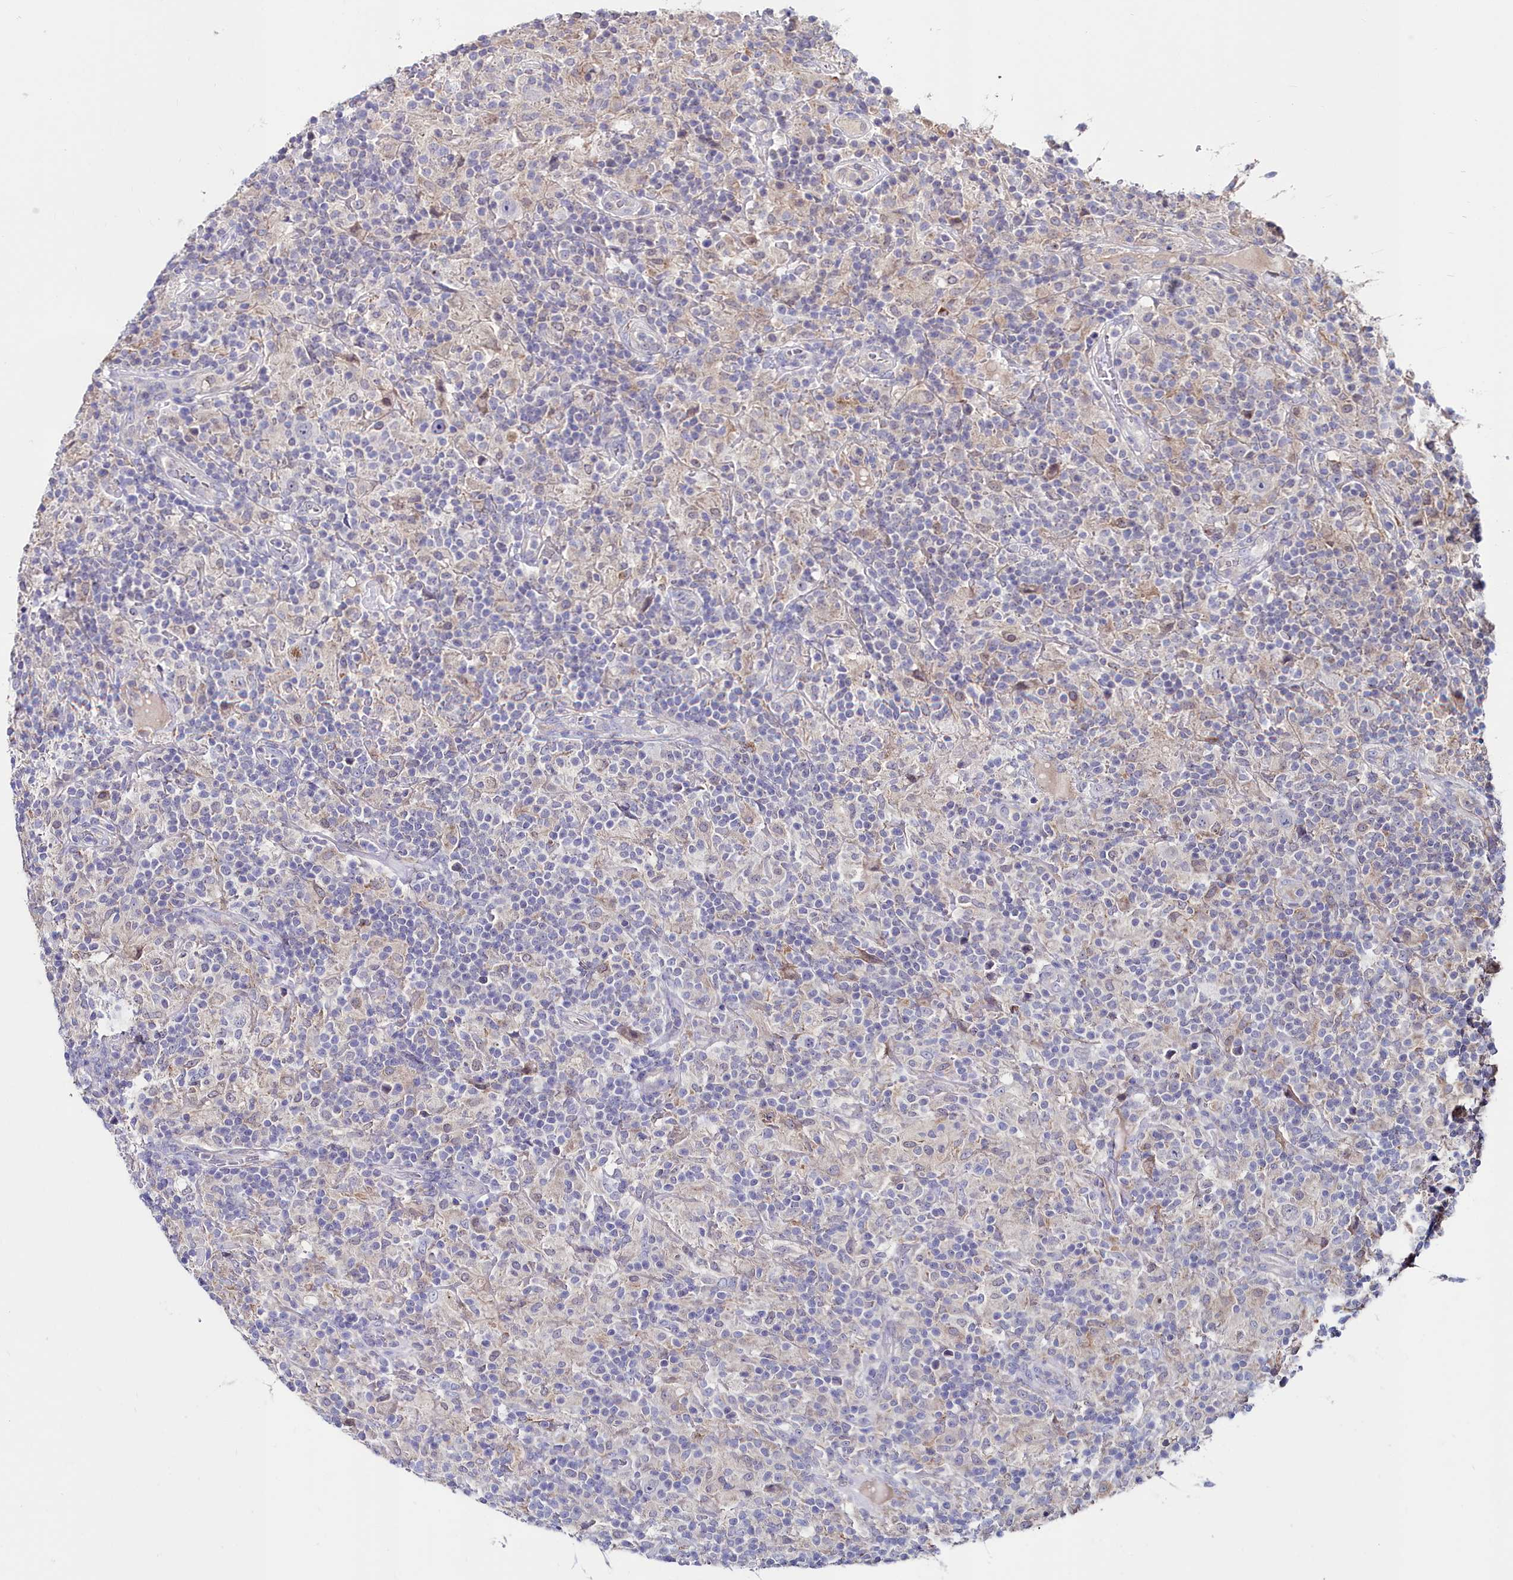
{"staining": {"intensity": "negative", "quantity": "none", "location": "none"}, "tissue": "lymphoma", "cell_type": "Tumor cells", "image_type": "cancer", "snomed": [{"axis": "morphology", "description": "Hodgkin's disease, NOS"}, {"axis": "topography", "description": "Lymph node"}], "caption": "The histopathology image shows no staining of tumor cells in Hodgkin's disease. Brightfield microscopy of immunohistochemistry (IHC) stained with DAB (3,3'-diaminobenzidine) (brown) and hematoxylin (blue), captured at high magnification.", "gene": "AMBRA1", "patient": {"sex": "male", "age": 70}}